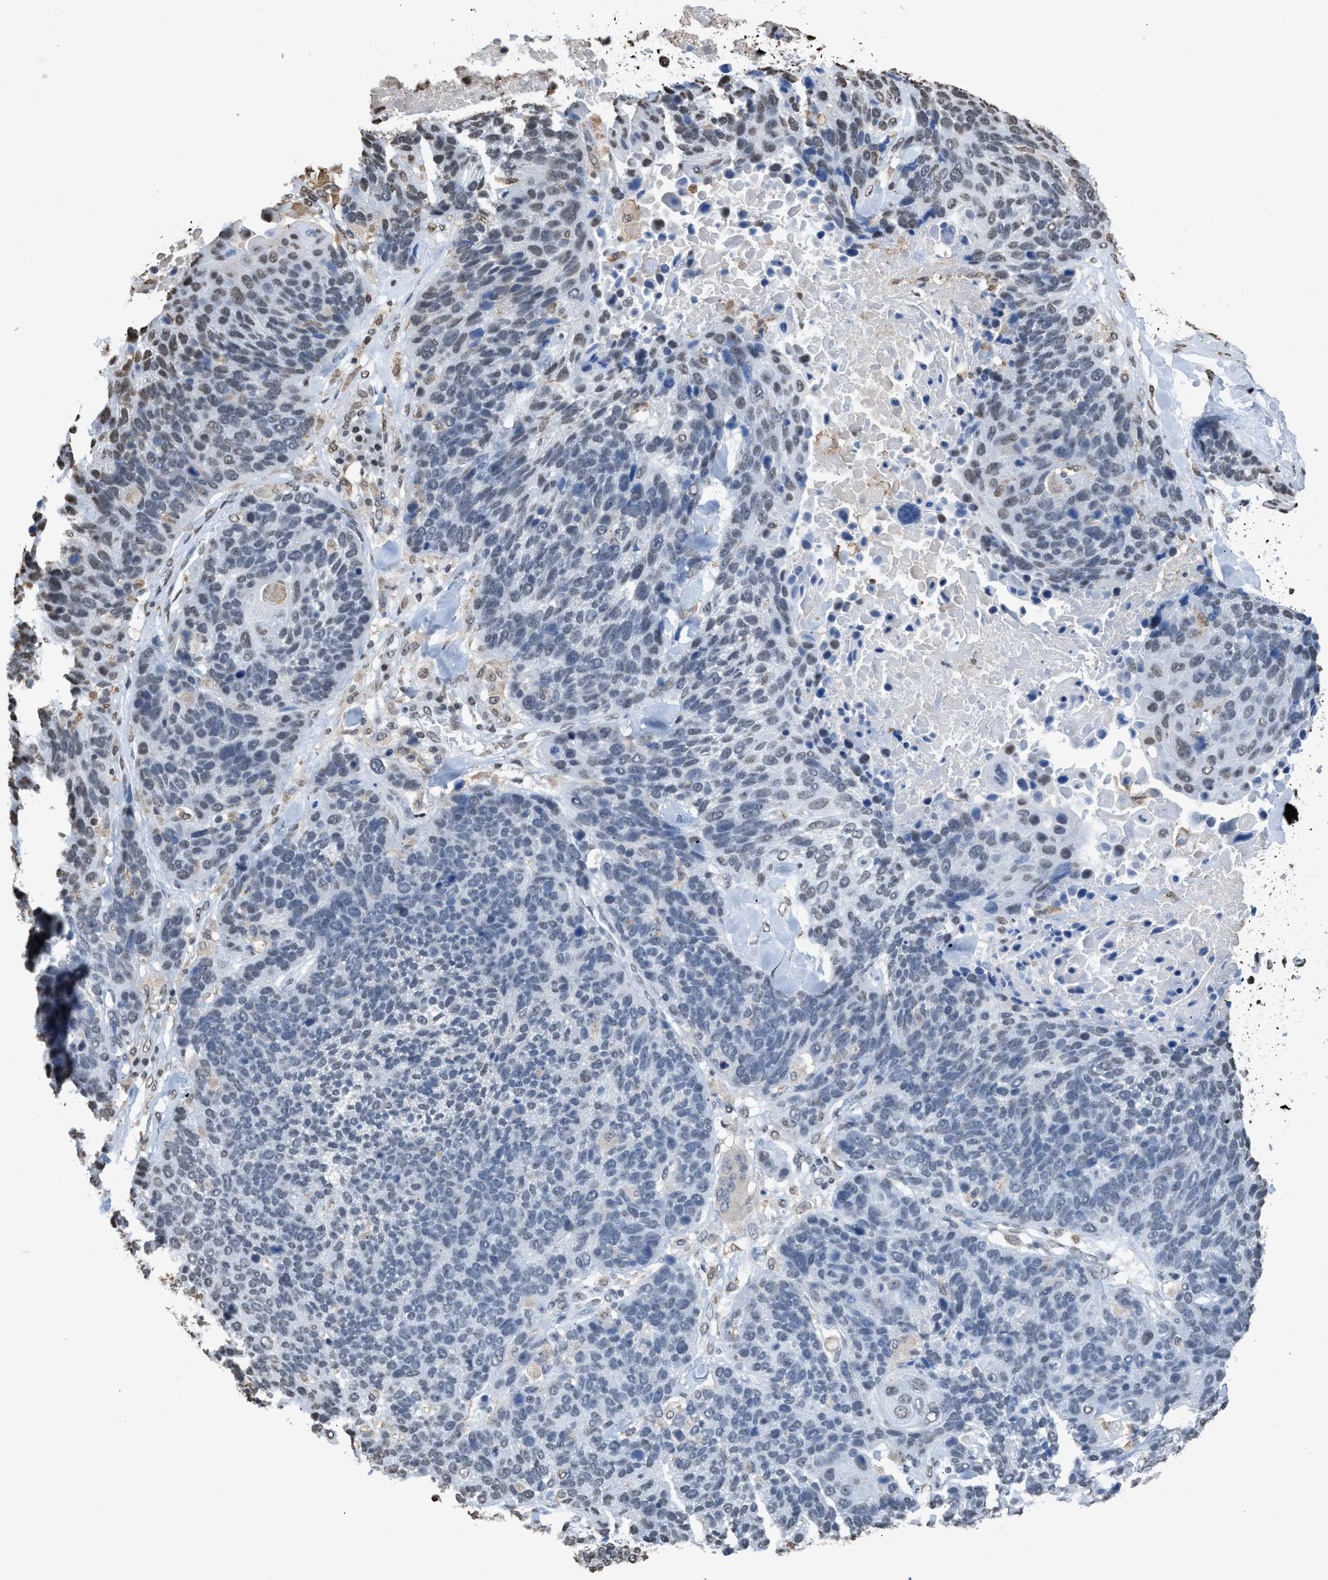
{"staining": {"intensity": "weak", "quantity": "<25%", "location": "nuclear"}, "tissue": "lung cancer", "cell_type": "Tumor cells", "image_type": "cancer", "snomed": [{"axis": "morphology", "description": "Squamous cell carcinoma, NOS"}, {"axis": "topography", "description": "Lung"}], "caption": "This histopathology image is of squamous cell carcinoma (lung) stained with immunohistochemistry (IHC) to label a protein in brown with the nuclei are counter-stained blue. There is no staining in tumor cells.", "gene": "NUP88", "patient": {"sex": "male", "age": 65}}